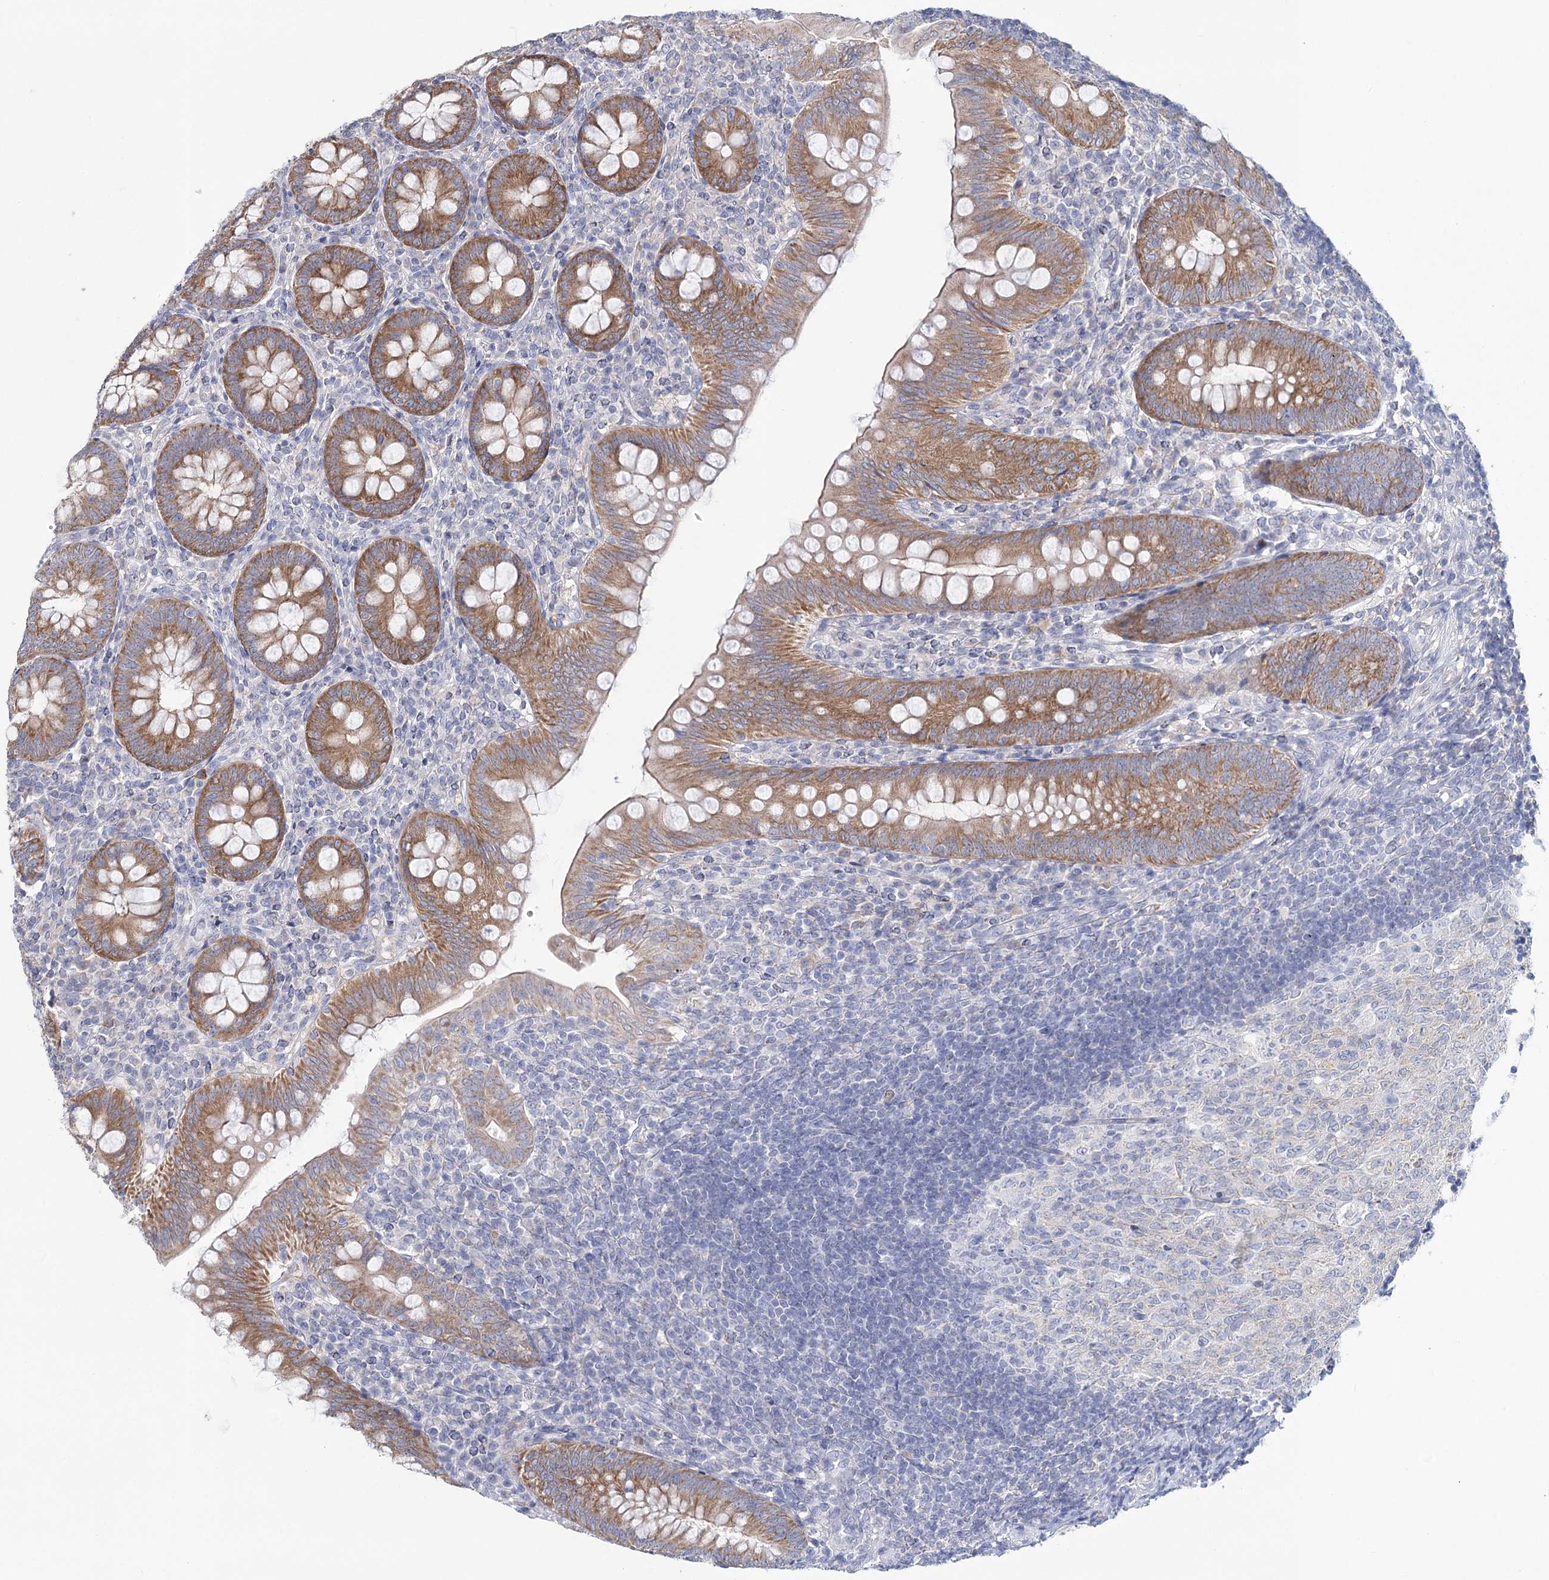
{"staining": {"intensity": "moderate", "quantity": ">75%", "location": "cytoplasmic/membranous"}, "tissue": "appendix", "cell_type": "Glandular cells", "image_type": "normal", "snomed": [{"axis": "morphology", "description": "Normal tissue, NOS"}, {"axis": "topography", "description": "Appendix"}], "caption": "IHC photomicrograph of benign appendix stained for a protein (brown), which demonstrates medium levels of moderate cytoplasmic/membranous staining in approximately >75% of glandular cells.", "gene": "ARHGAP44", "patient": {"sex": "male", "age": 14}}